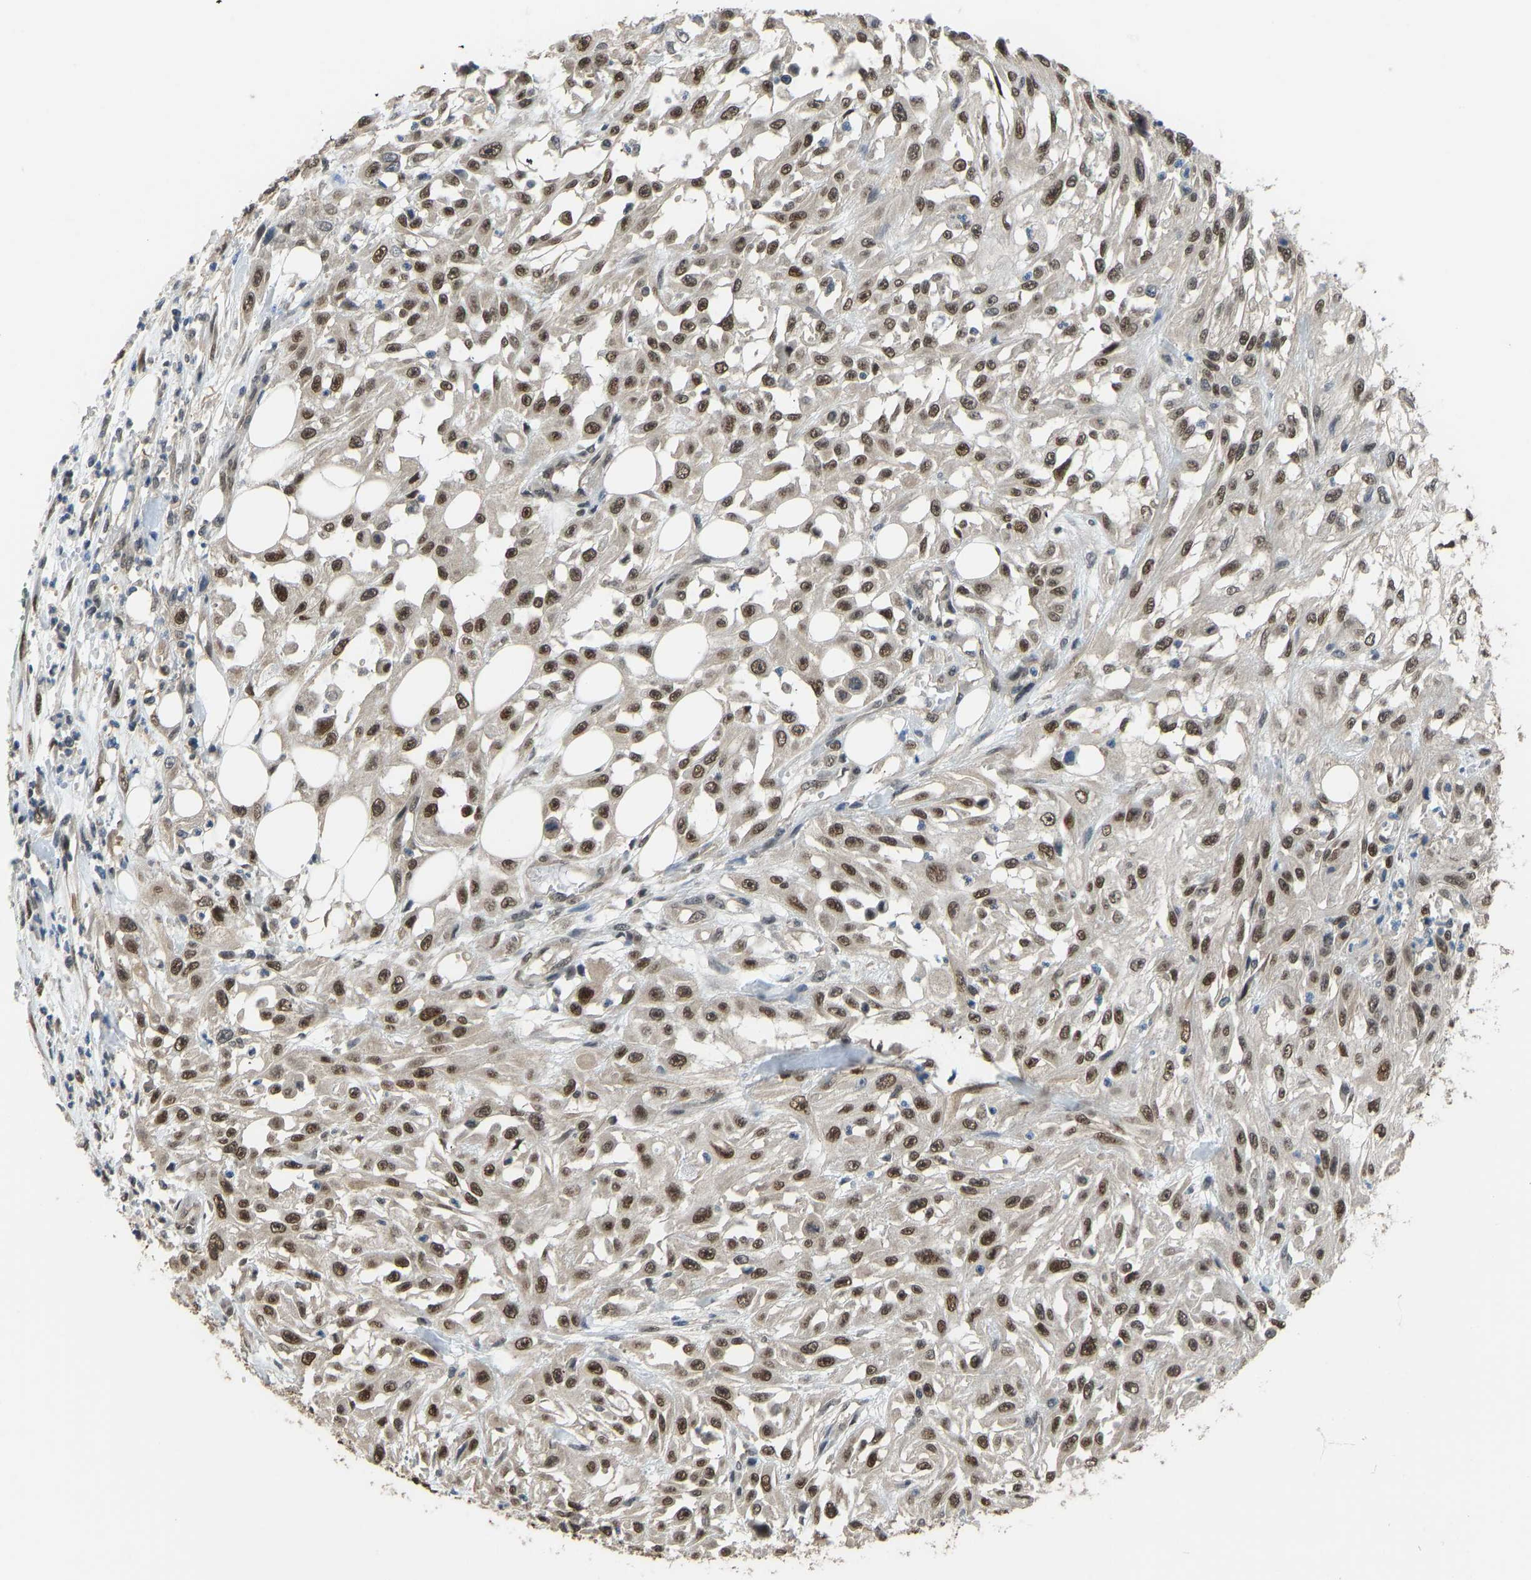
{"staining": {"intensity": "strong", "quantity": ">75%", "location": "nuclear"}, "tissue": "skin cancer", "cell_type": "Tumor cells", "image_type": "cancer", "snomed": [{"axis": "morphology", "description": "Squamous cell carcinoma, NOS"}, {"axis": "morphology", "description": "Squamous cell carcinoma, metastatic, NOS"}, {"axis": "topography", "description": "Skin"}, {"axis": "topography", "description": "Lymph node"}], "caption": "Immunohistochemistry staining of skin cancer, which displays high levels of strong nuclear positivity in approximately >75% of tumor cells indicating strong nuclear protein staining. The staining was performed using DAB (brown) for protein detection and nuclei were counterstained in hematoxylin (blue).", "gene": "KPNA6", "patient": {"sex": "male", "age": 75}}